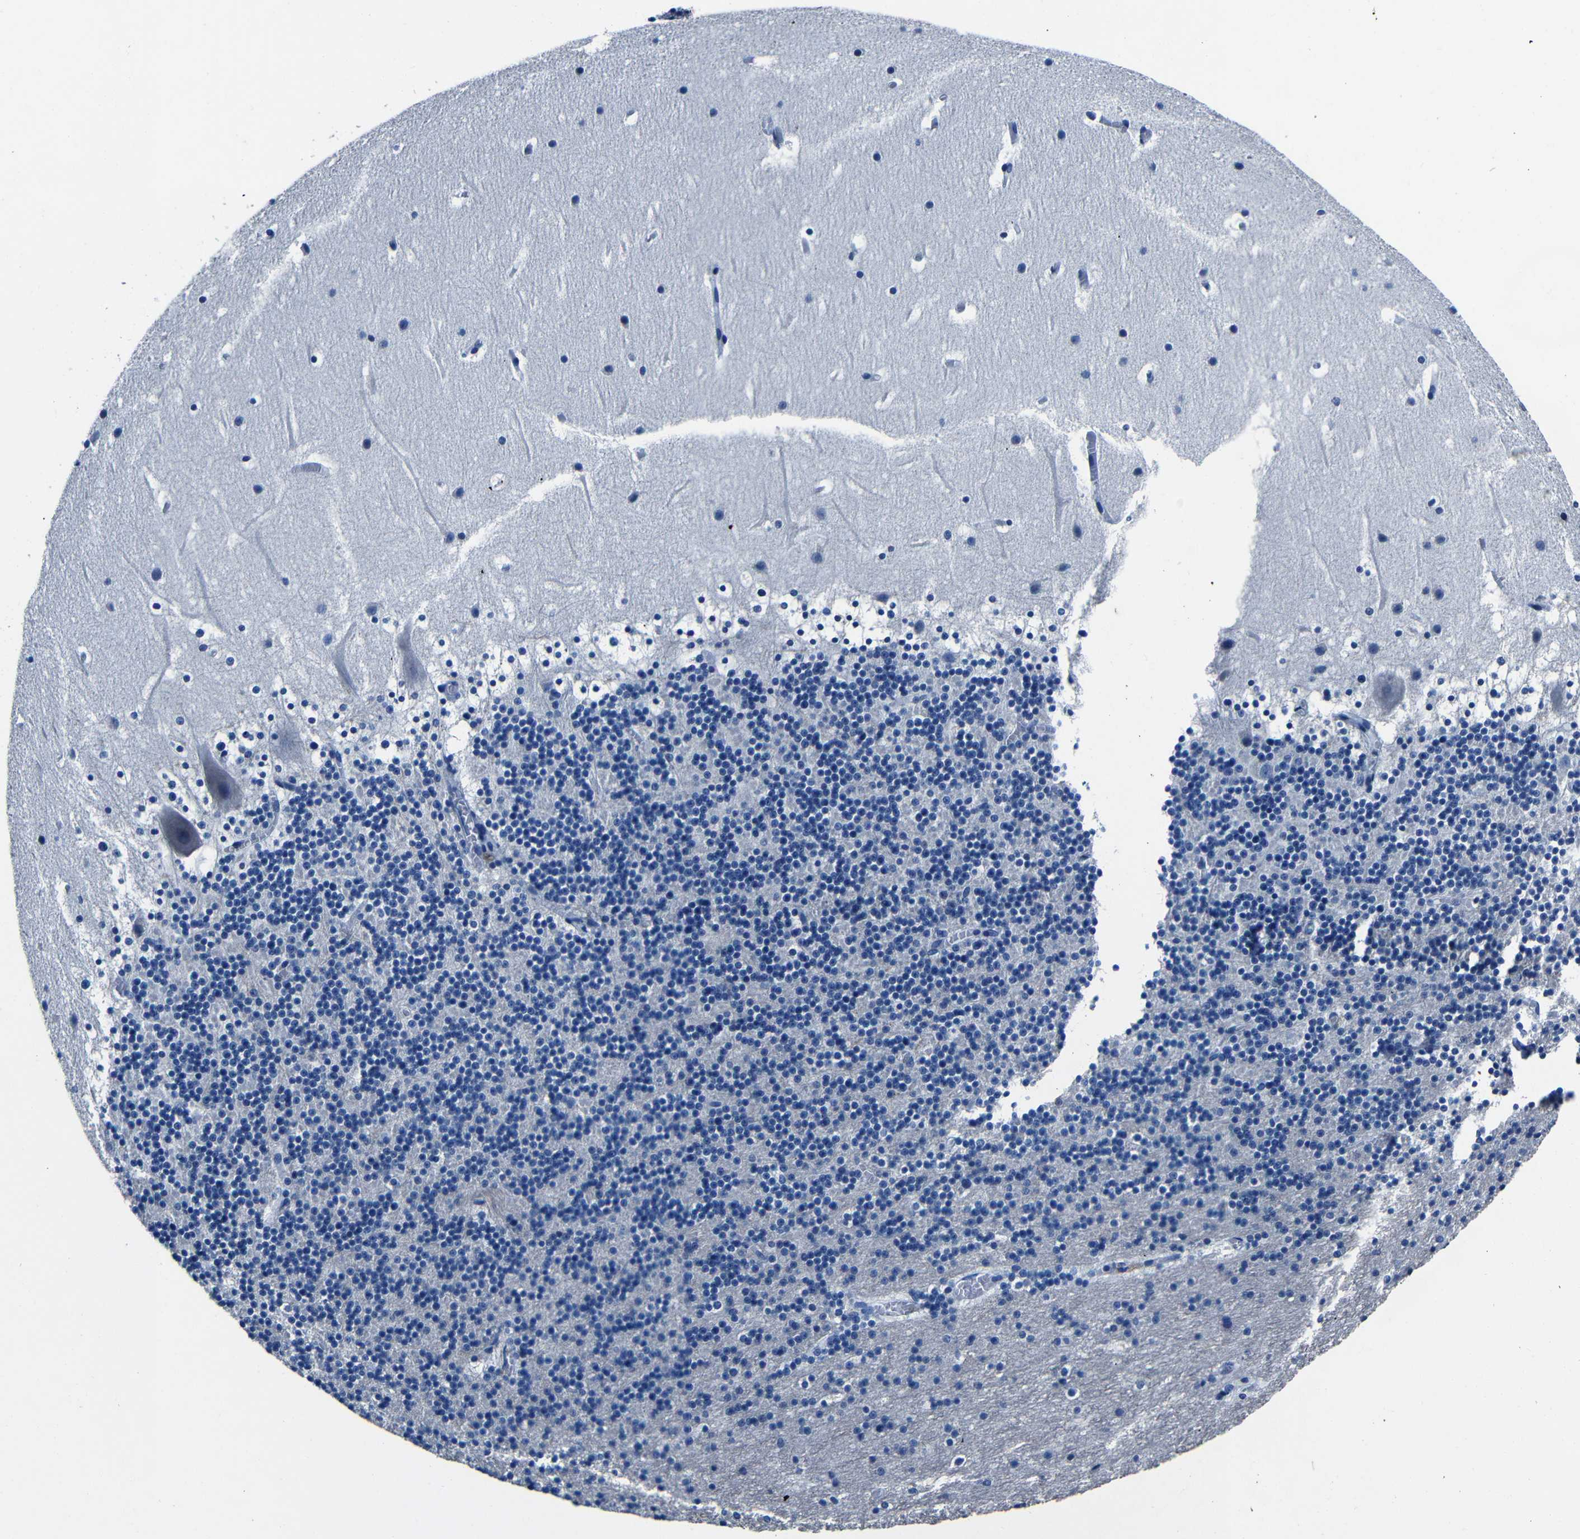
{"staining": {"intensity": "negative", "quantity": "none", "location": "none"}, "tissue": "cerebellum", "cell_type": "Cells in granular layer", "image_type": "normal", "snomed": [{"axis": "morphology", "description": "Normal tissue, NOS"}, {"axis": "topography", "description": "Cerebellum"}], "caption": "IHC of benign human cerebellum exhibits no staining in cells in granular layer.", "gene": "NCMAP", "patient": {"sex": "male", "age": 45}}